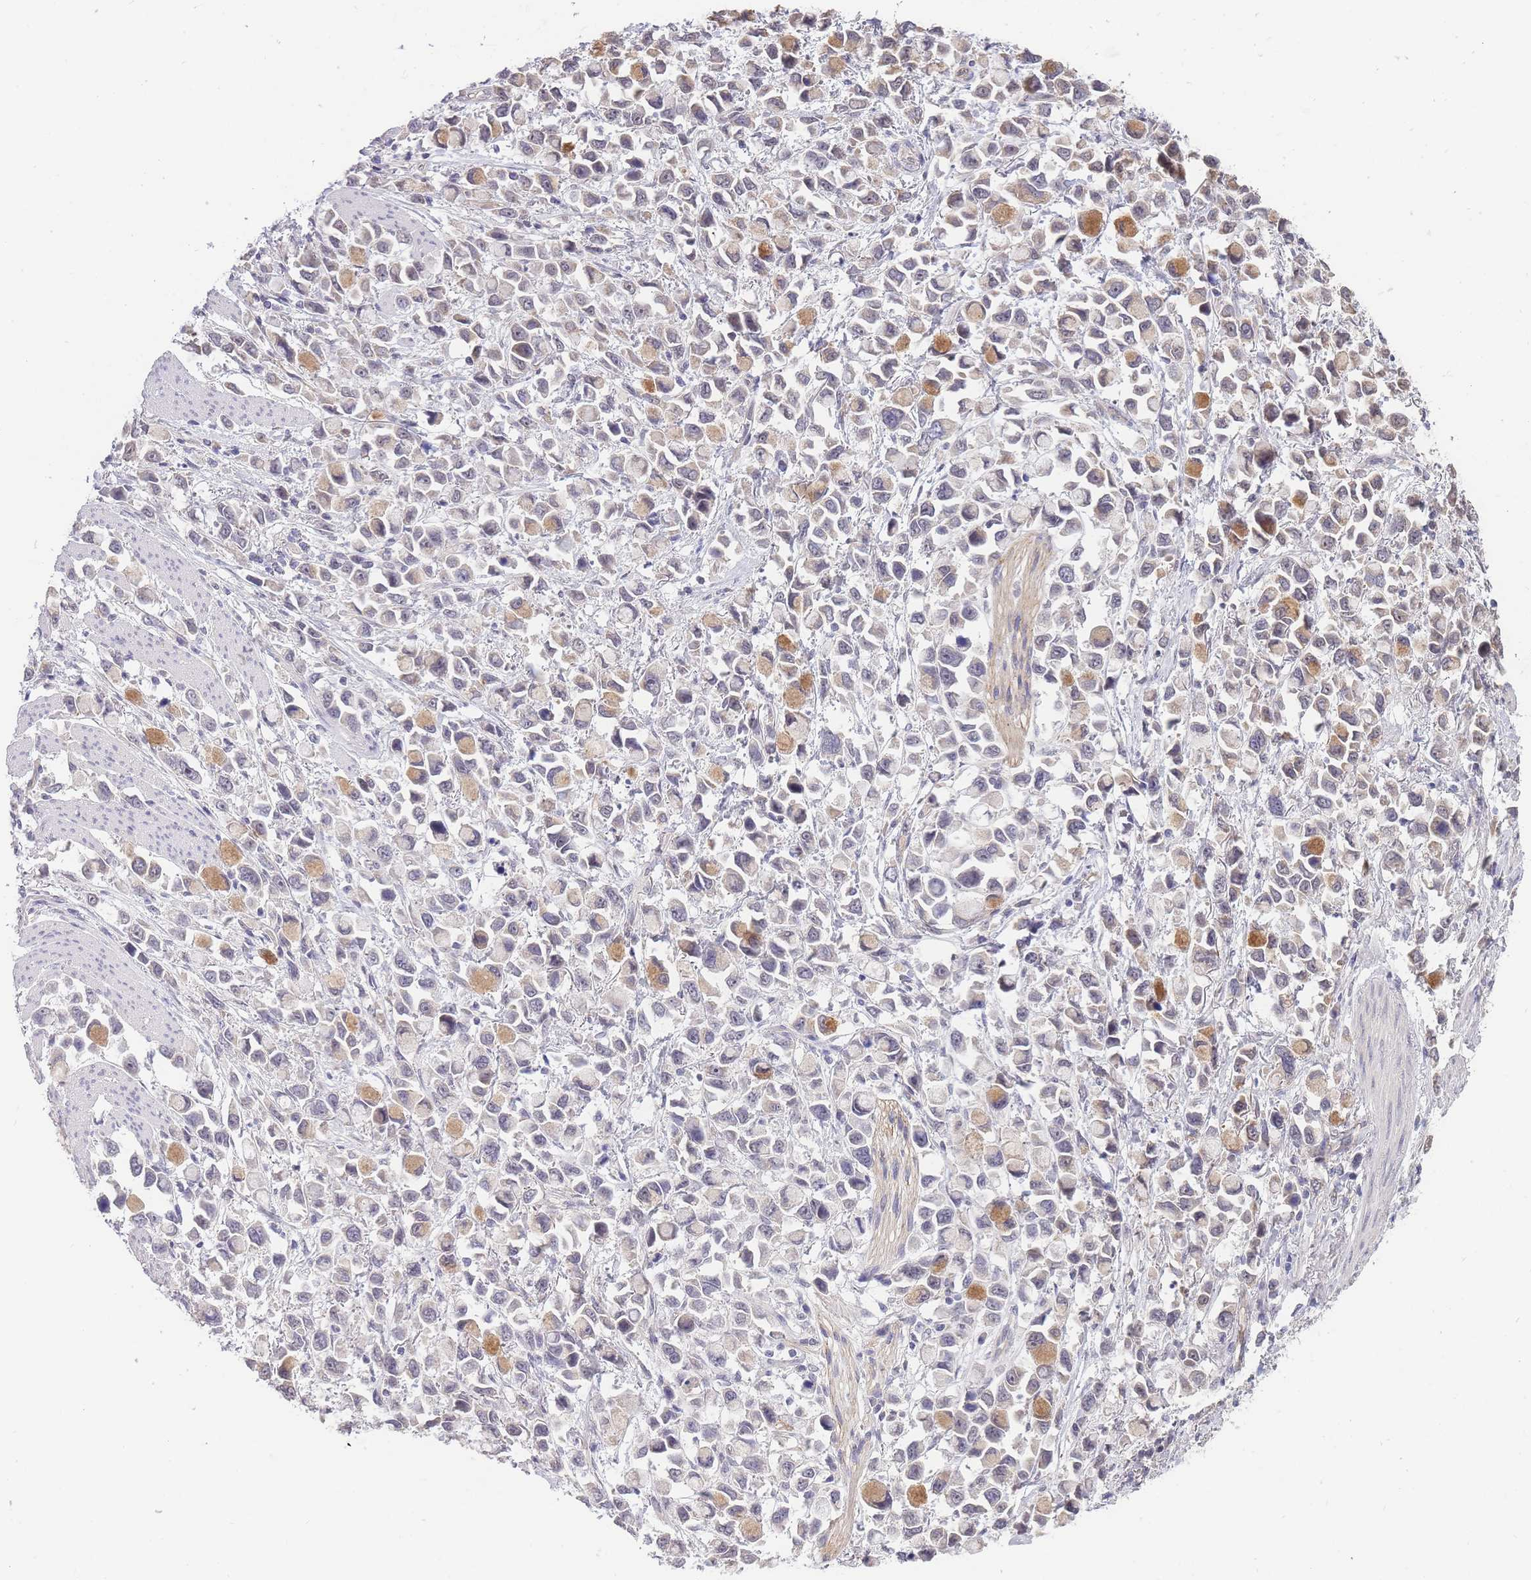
{"staining": {"intensity": "moderate", "quantity": "<25%", "location": "cytoplasmic/membranous"}, "tissue": "stomach cancer", "cell_type": "Tumor cells", "image_type": "cancer", "snomed": [{"axis": "morphology", "description": "Adenocarcinoma, NOS"}, {"axis": "topography", "description": "Stomach"}], "caption": "Adenocarcinoma (stomach) stained with a protein marker demonstrates moderate staining in tumor cells.", "gene": "C19orf25", "patient": {"sex": "female", "age": 81}}